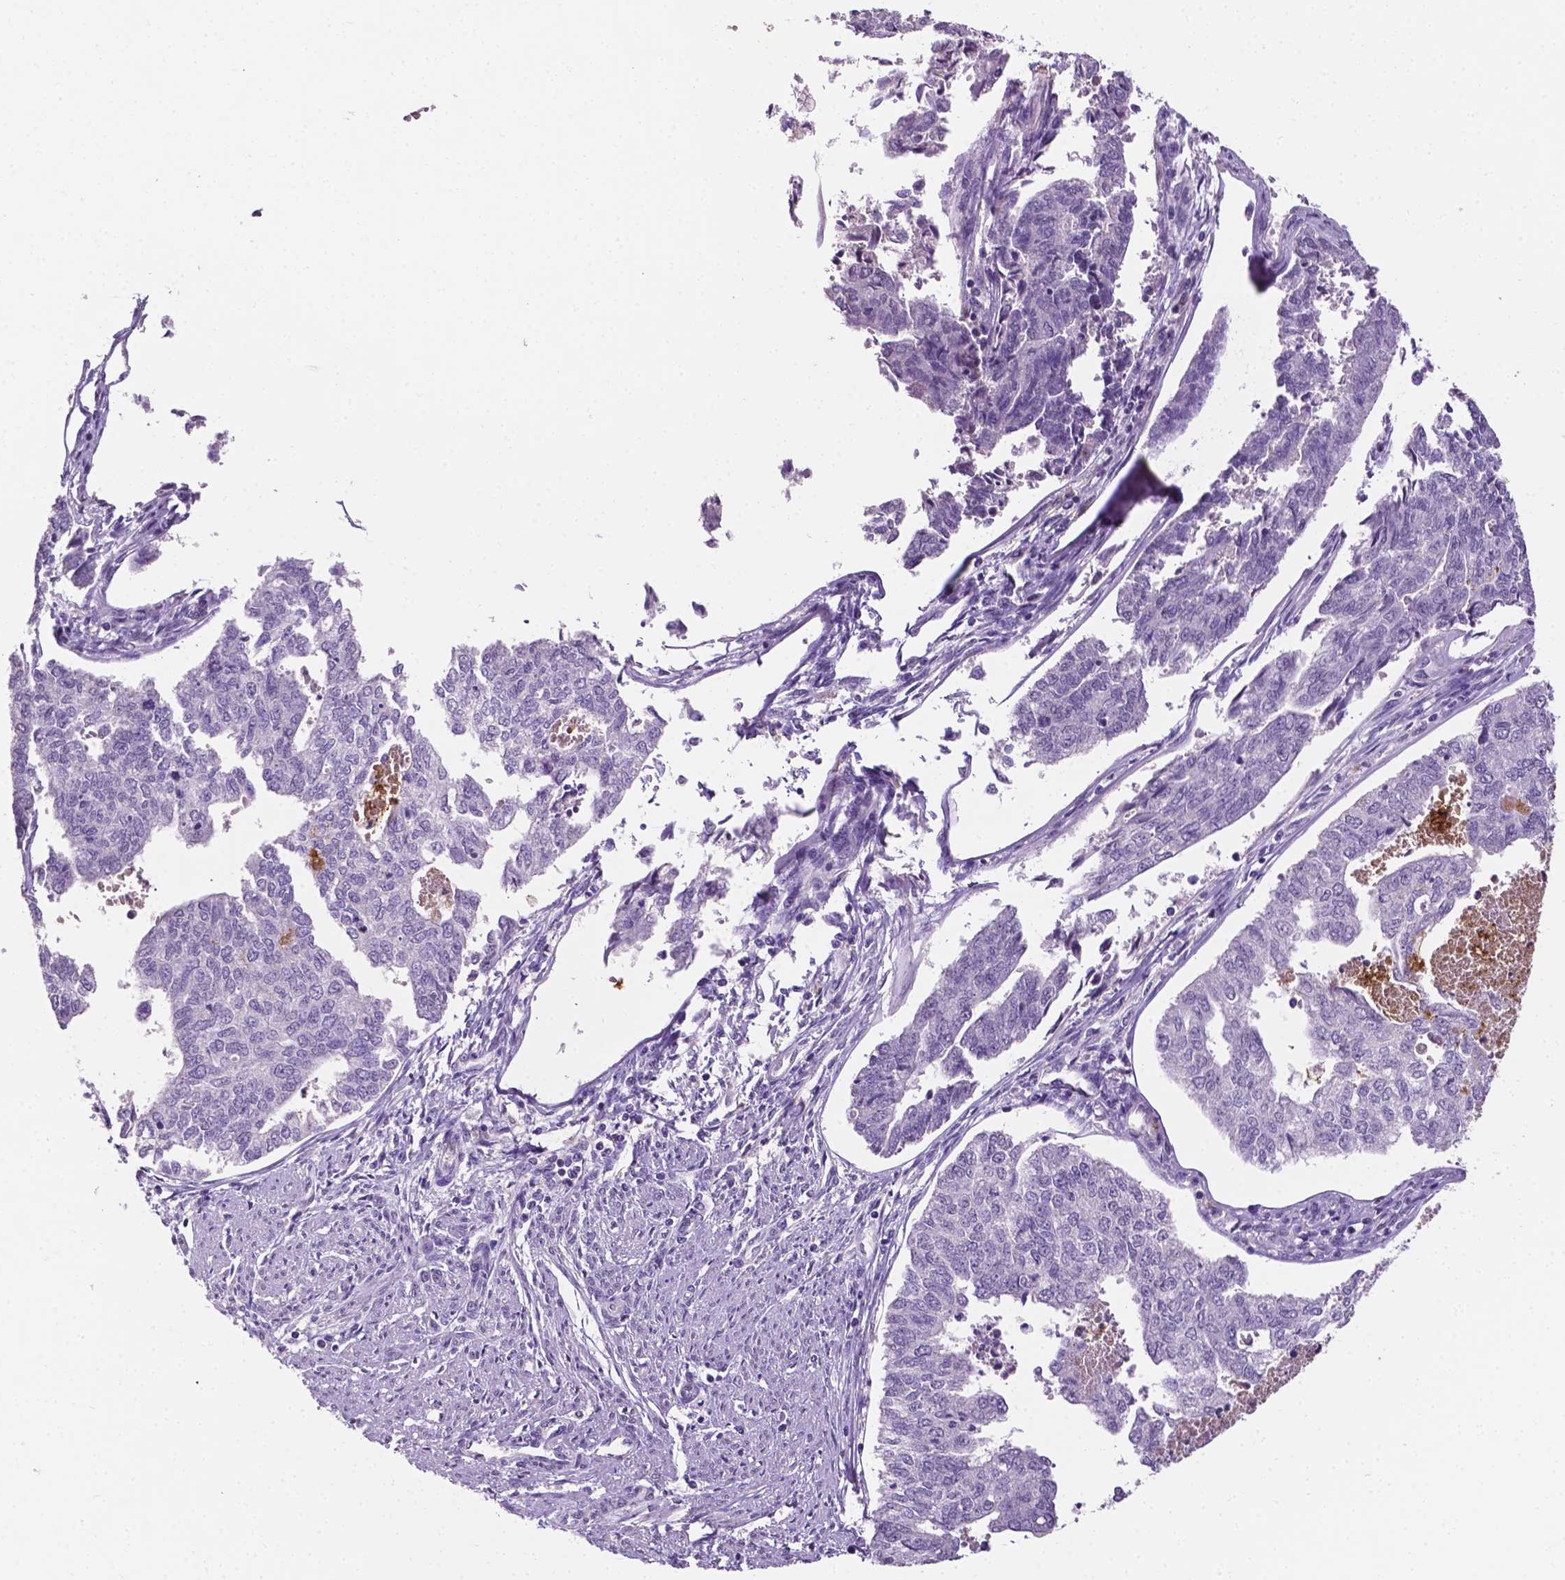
{"staining": {"intensity": "negative", "quantity": "none", "location": "none"}, "tissue": "endometrial cancer", "cell_type": "Tumor cells", "image_type": "cancer", "snomed": [{"axis": "morphology", "description": "Adenocarcinoma, NOS"}, {"axis": "topography", "description": "Endometrium"}], "caption": "Tumor cells show no significant positivity in endometrial adenocarcinoma.", "gene": "APOE", "patient": {"sex": "female", "age": 73}}